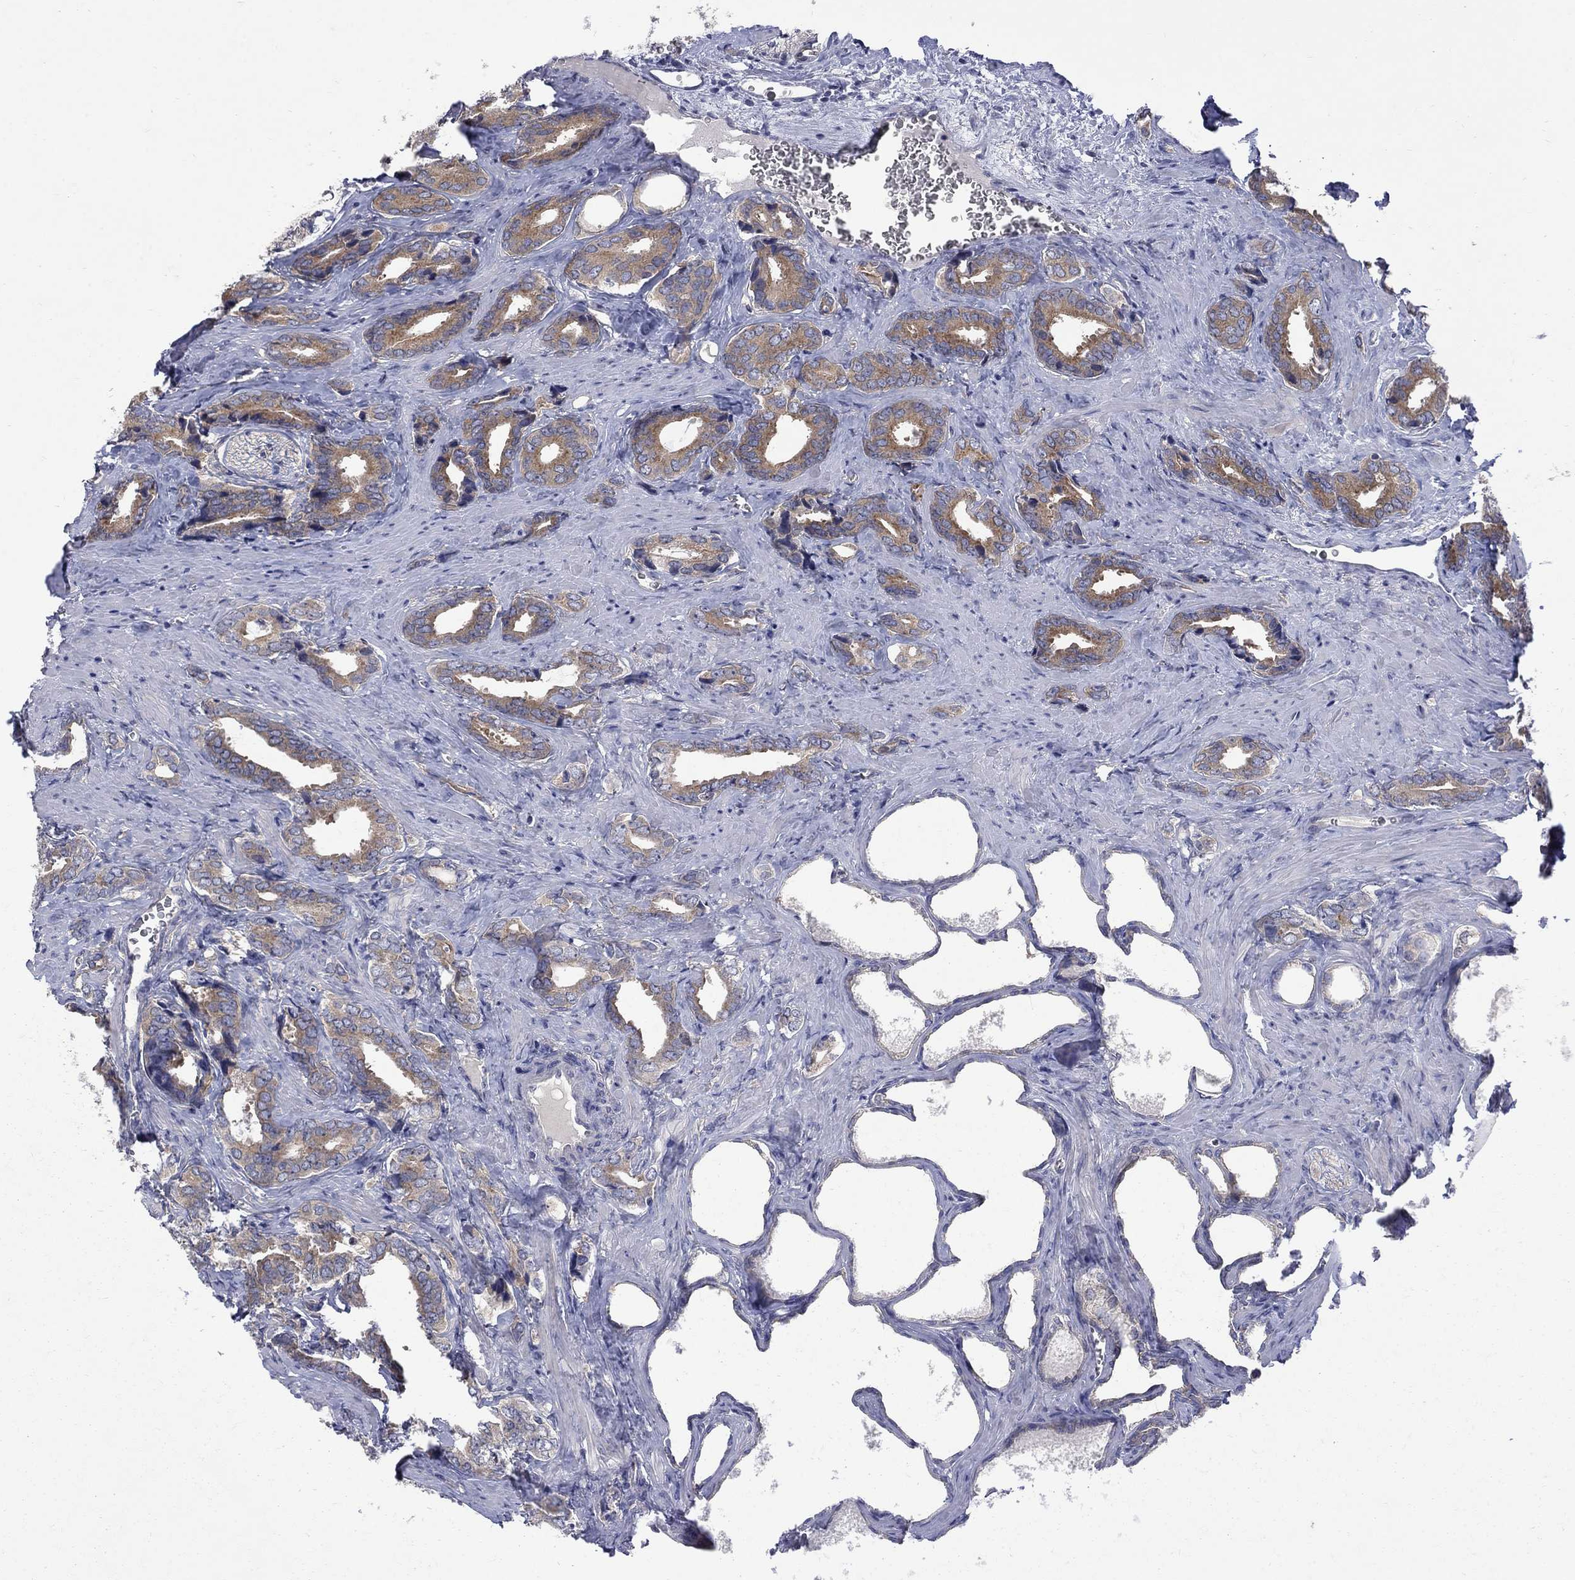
{"staining": {"intensity": "moderate", "quantity": "<25%", "location": "cytoplasmic/membranous"}, "tissue": "prostate cancer", "cell_type": "Tumor cells", "image_type": "cancer", "snomed": [{"axis": "morphology", "description": "Adenocarcinoma, NOS"}, {"axis": "topography", "description": "Prostate"}], "caption": "Adenocarcinoma (prostate) stained with a protein marker demonstrates moderate staining in tumor cells.", "gene": "SH2B1", "patient": {"sex": "male", "age": 66}}